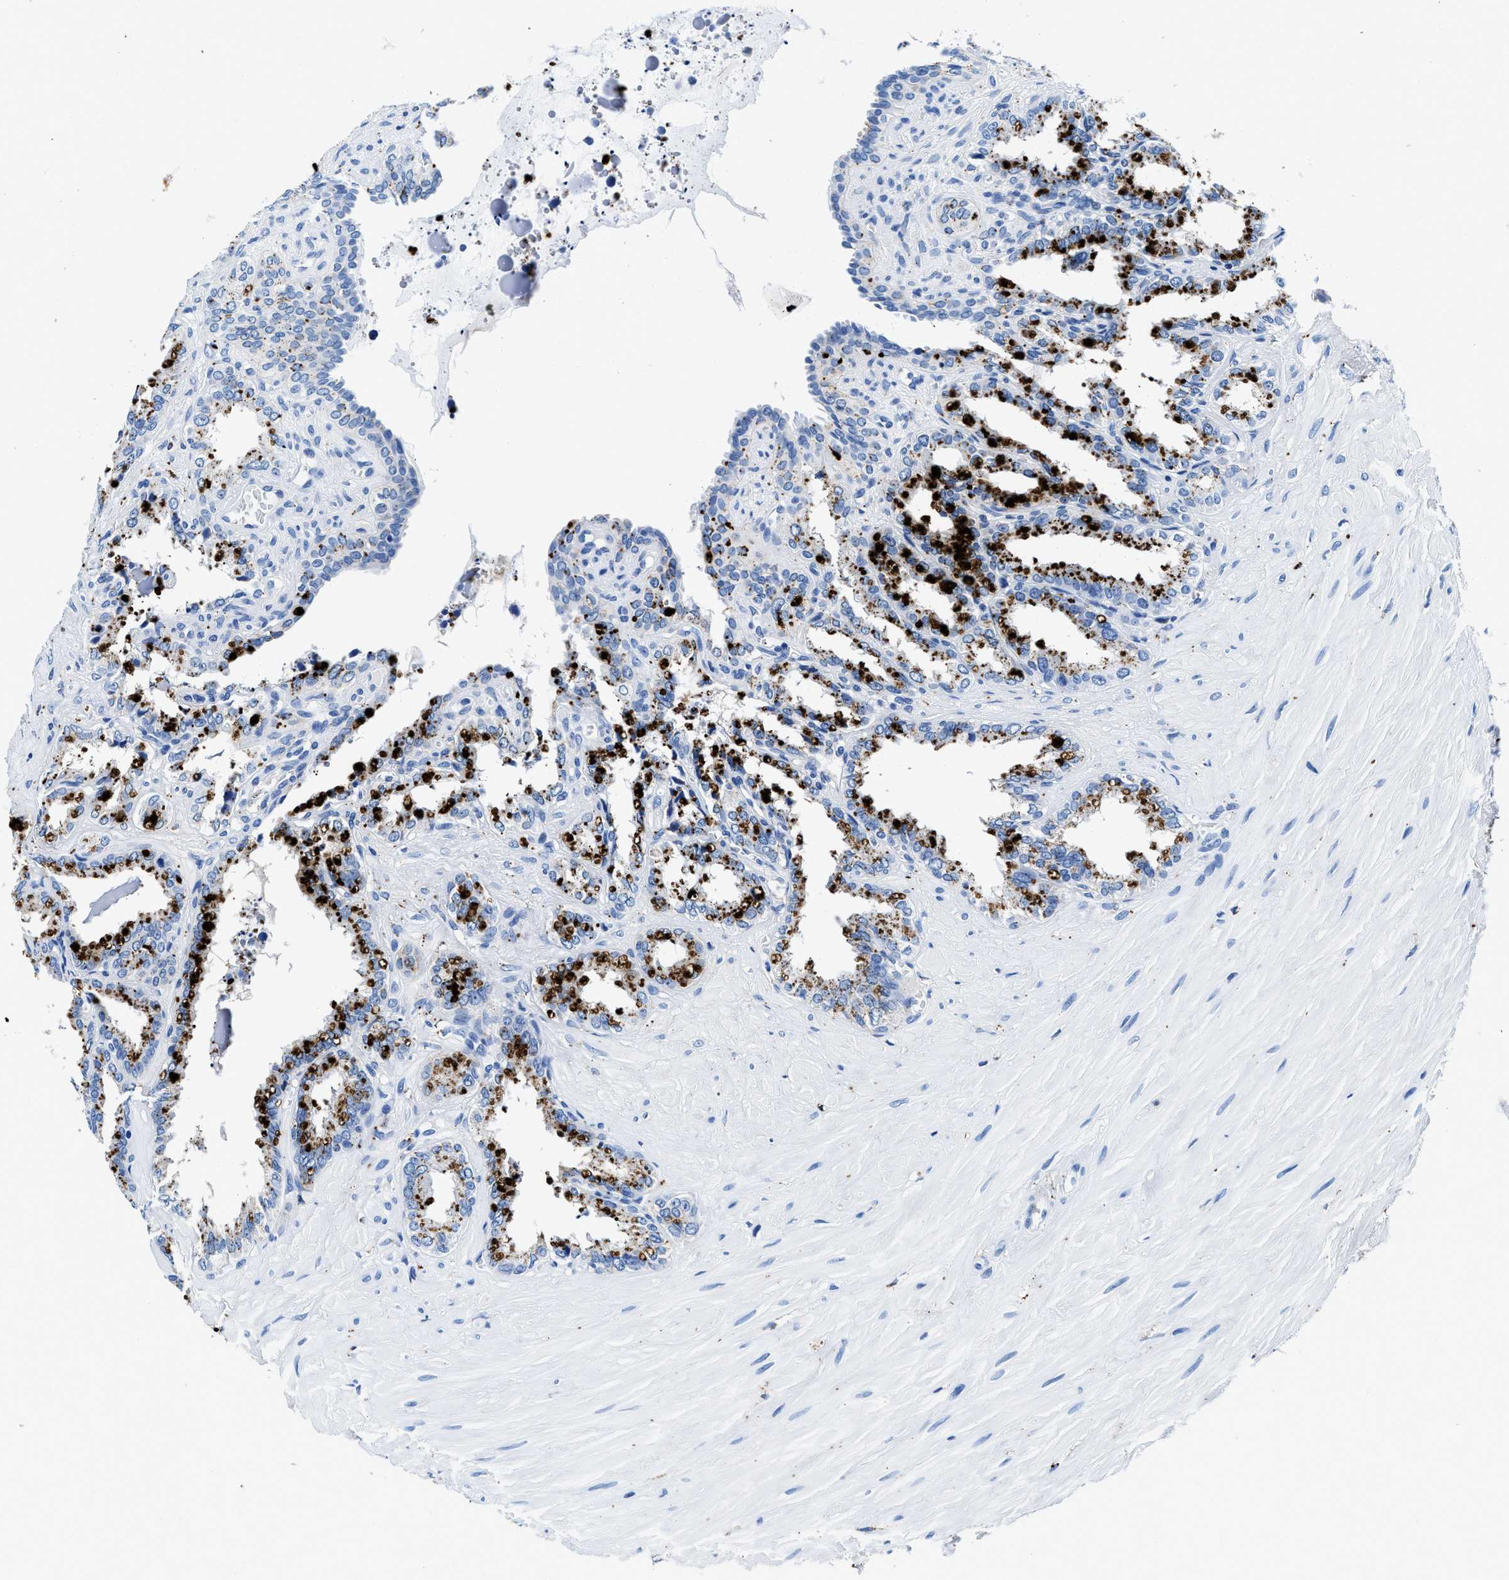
{"staining": {"intensity": "strong", "quantity": "25%-75%", "location": "cytoplasmic/membranous"}, "tissue": "seminal vesicle", "cell_type": "Glandular cells", "image_type": "normal", "snomed": [{"axis": "morphology", "description": "Normal tissue, NOS"}, {"axis": "topography", "description": "Seminal veicle"}], "caption": "Immunohistochemical staining of unremarkable seminal vesicle exhibits 25%-75% levels of strong cytoplasmic/membranous protein expression in approximately 25%-75% of glandular cells. (DAB IHC, brown staining for protein, blue staining for nuclei).", "gene": "OR14K1", "patient": {"sex": "male", "age": 64}}